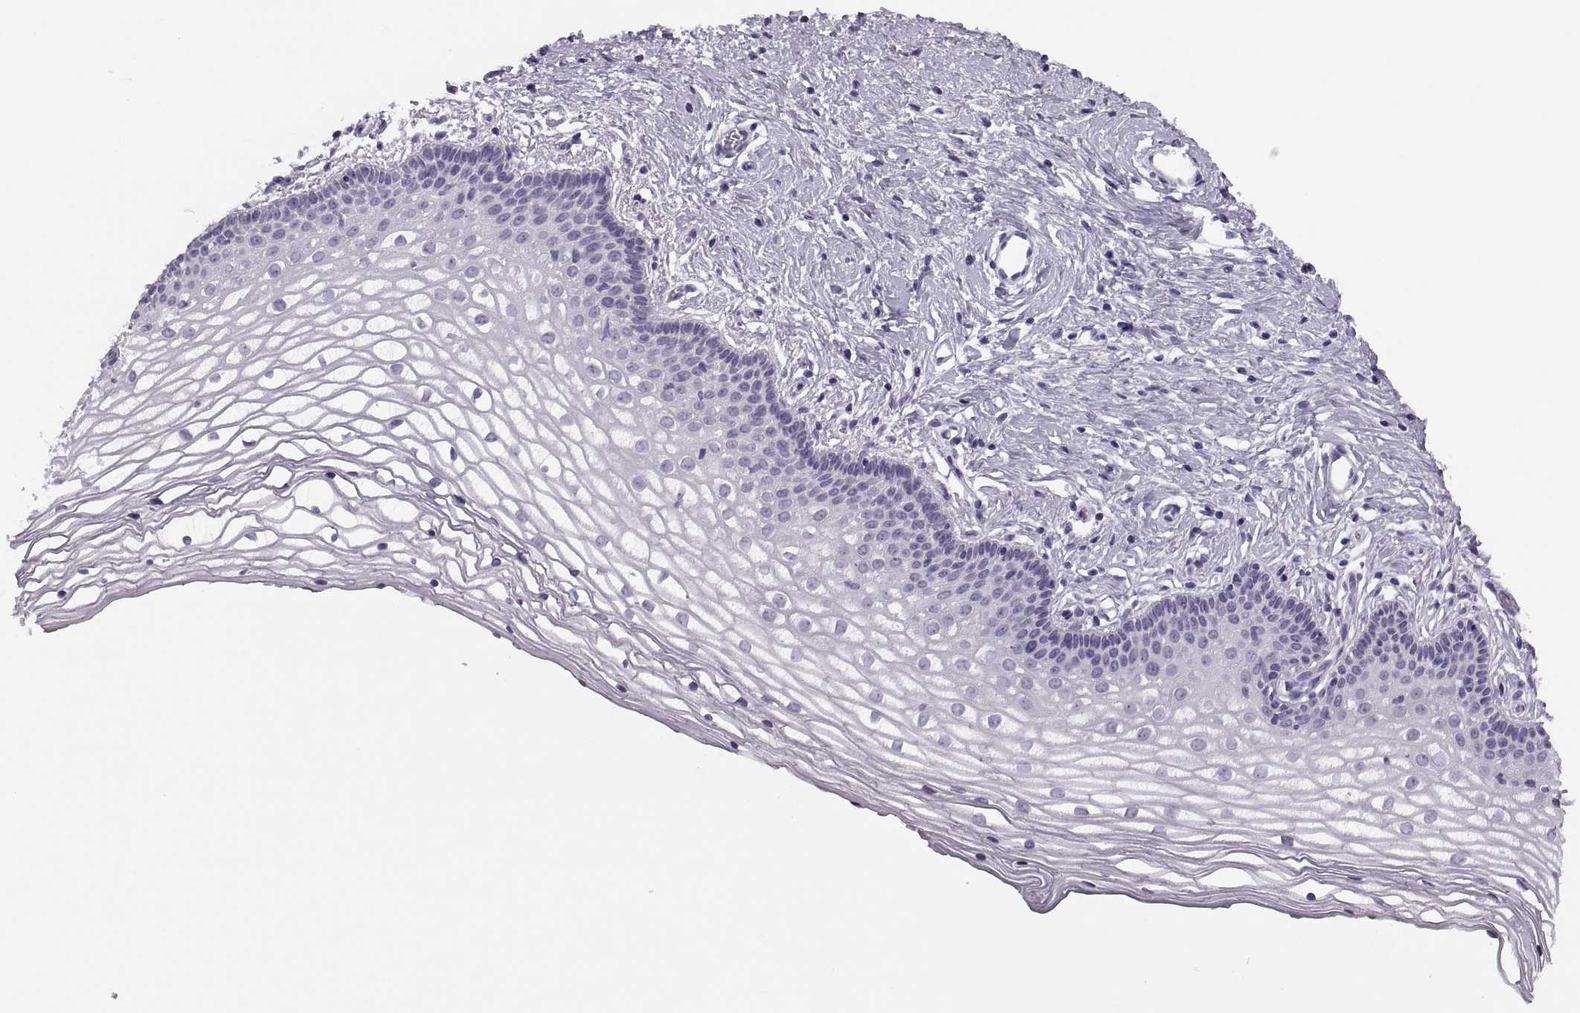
{"staining": {"intensity": "negative", "quantity": "none", "location": "none"}, "tissue": "vagina", "cell_type": "Squamous epithelial cells", "image_type": "normal", "snomed": [{"axis": "morphology", "description": "Normal tissue, NOS"}, {"axis": "topography", "description": "Vagina"}], "caption": "DAB (3,3'-diaminobenzidine) immunohistochemical staining of benign human vagina exhibits no significant expression in squamous epithelial cells.", "gene": "FAM24A", "patient": {"sex": "female", "age": 36}}